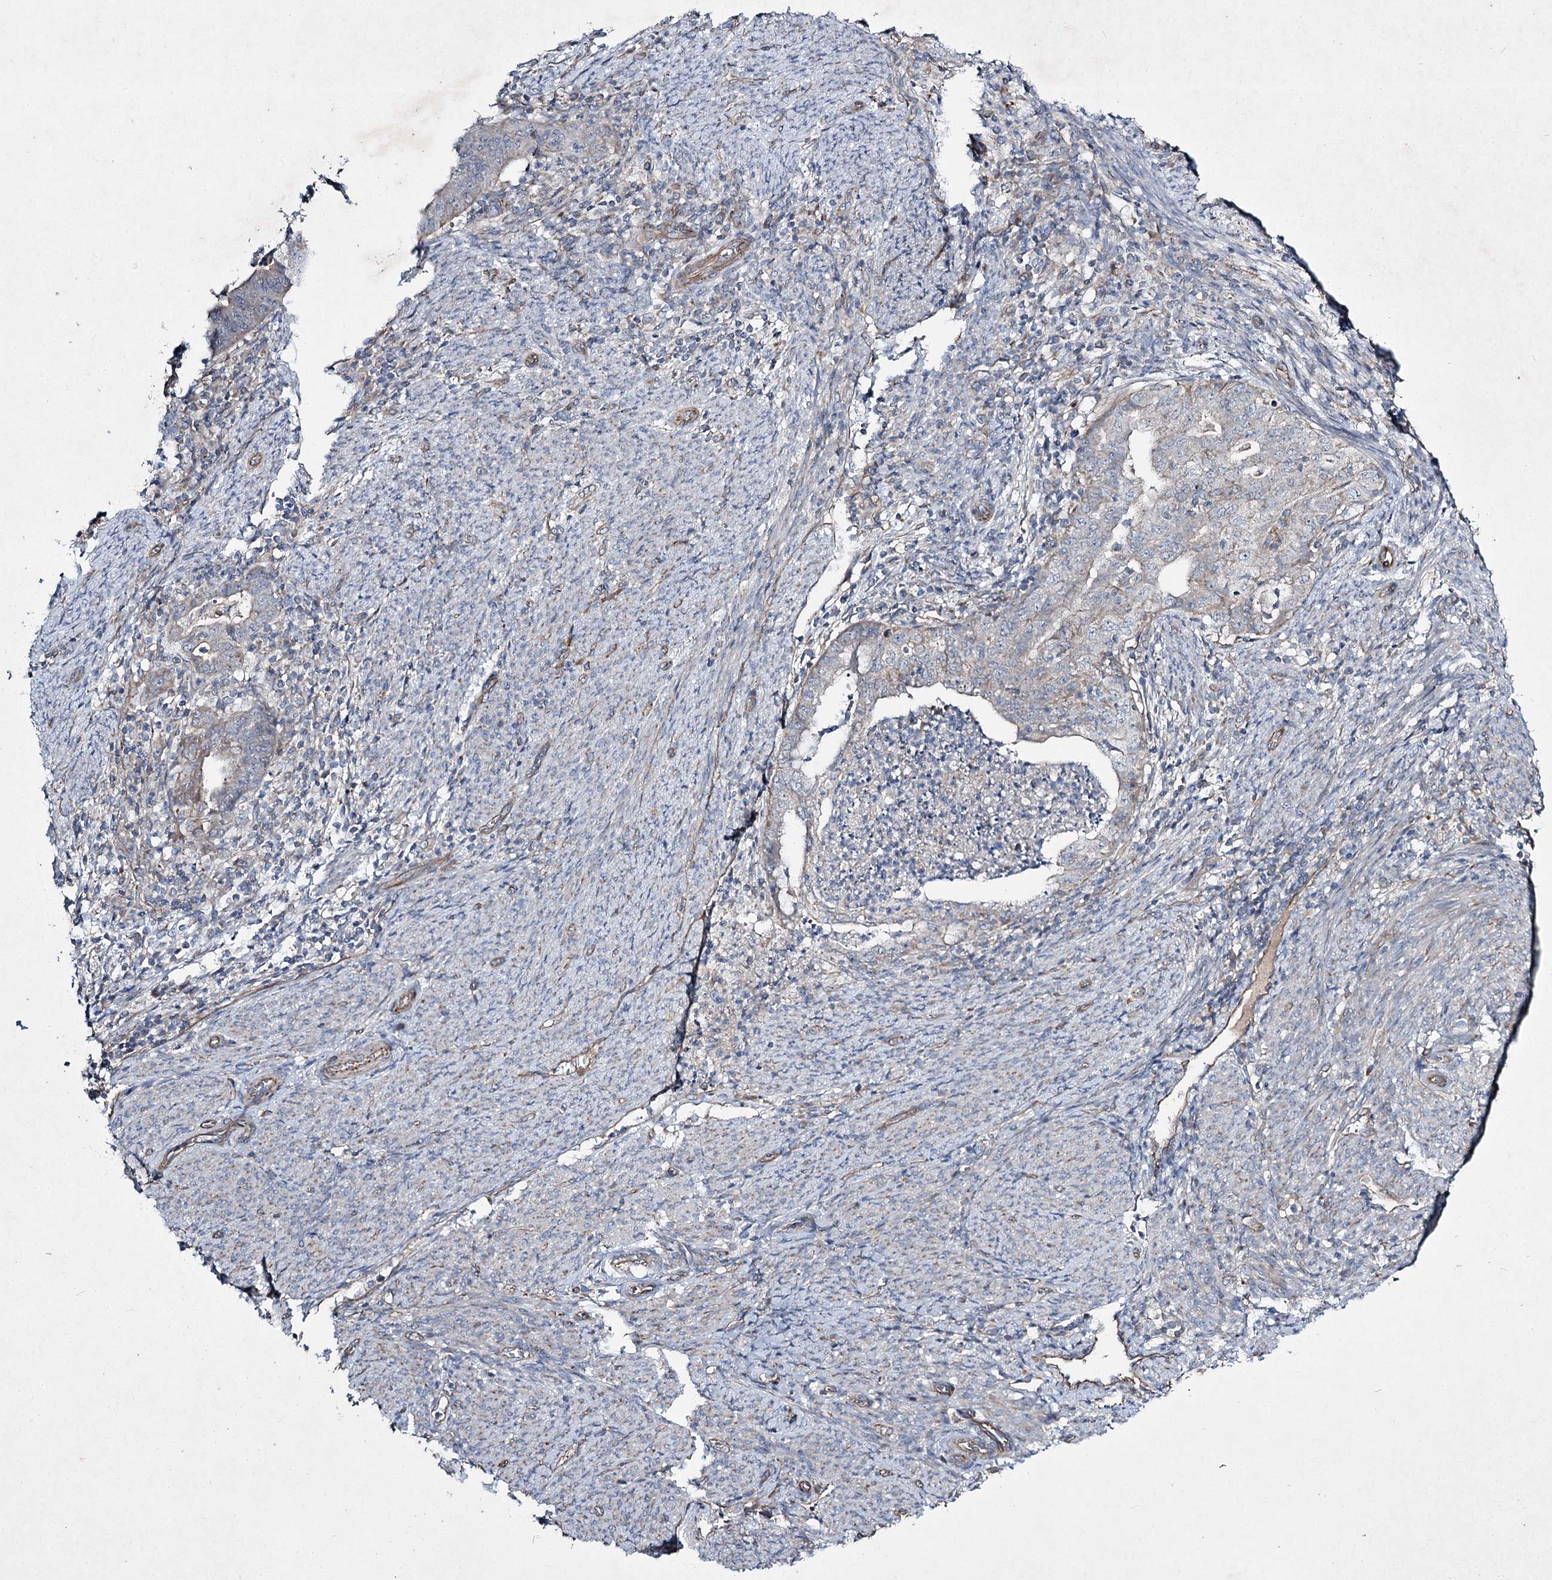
{"staining": {"intensity": "moderate", "quantity": "25%-75%", "location": "cytoplasmic/membranous"}, "tissue": "endometrial cancer", "cell_type": "Tumor cells", "image_type": "cancer", "snomed": [{"axis": "morphology", "description": "Adenocarcinoma, NOS"}, {"axis": "topography", "description": "Endometrium"}], "caption": "Protein analysis of adenocarcinoma (endometrial) tissue shows moderate cytoplasmic/membranous expression in about 25%-75% of tumor cells.", "gene": "KIAA0825", "patient": {"sex": "female", "age": 79}}